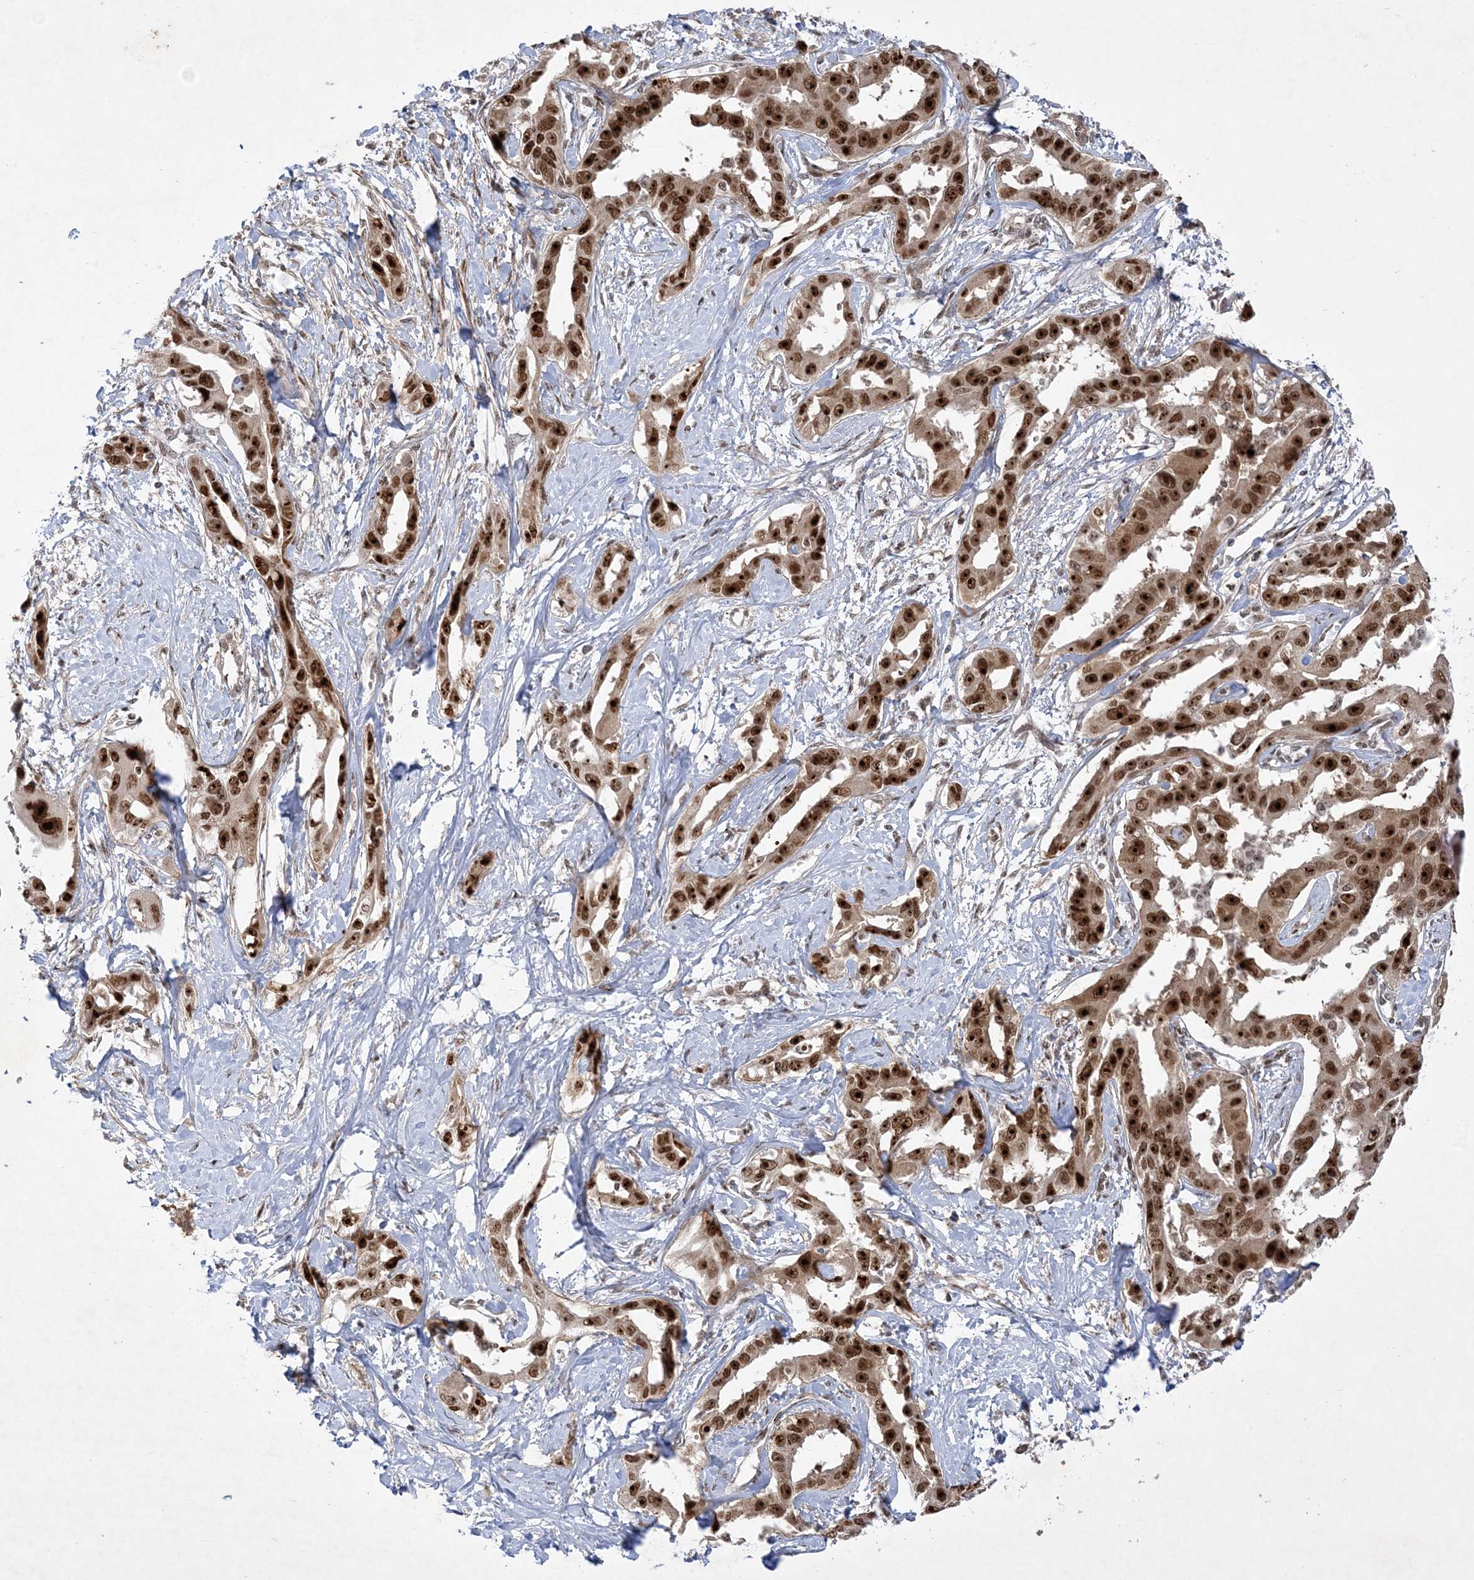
{"staining": {"intensity": "strong", "quantity": ">75%", "location": "nuclear"}, "tissue": "liver cancer", "cell_type": "Tumor cells", "image_type": "cancer", "snomed": [{"axis": "morphology", "description": "Cholangiocarcinoma"}, {"axis": "topography", "description": "Liver"}], "caption": "Immunohistochemistry (DAB (3,3'-diaminobenzidine)) staining of human liver cholangiocarcinoma exhibits strong nuclear protein expression in approximately >75% of tumor cells.", "gene": "NPM3", "patient": {"sex": "male", "age": 59}}